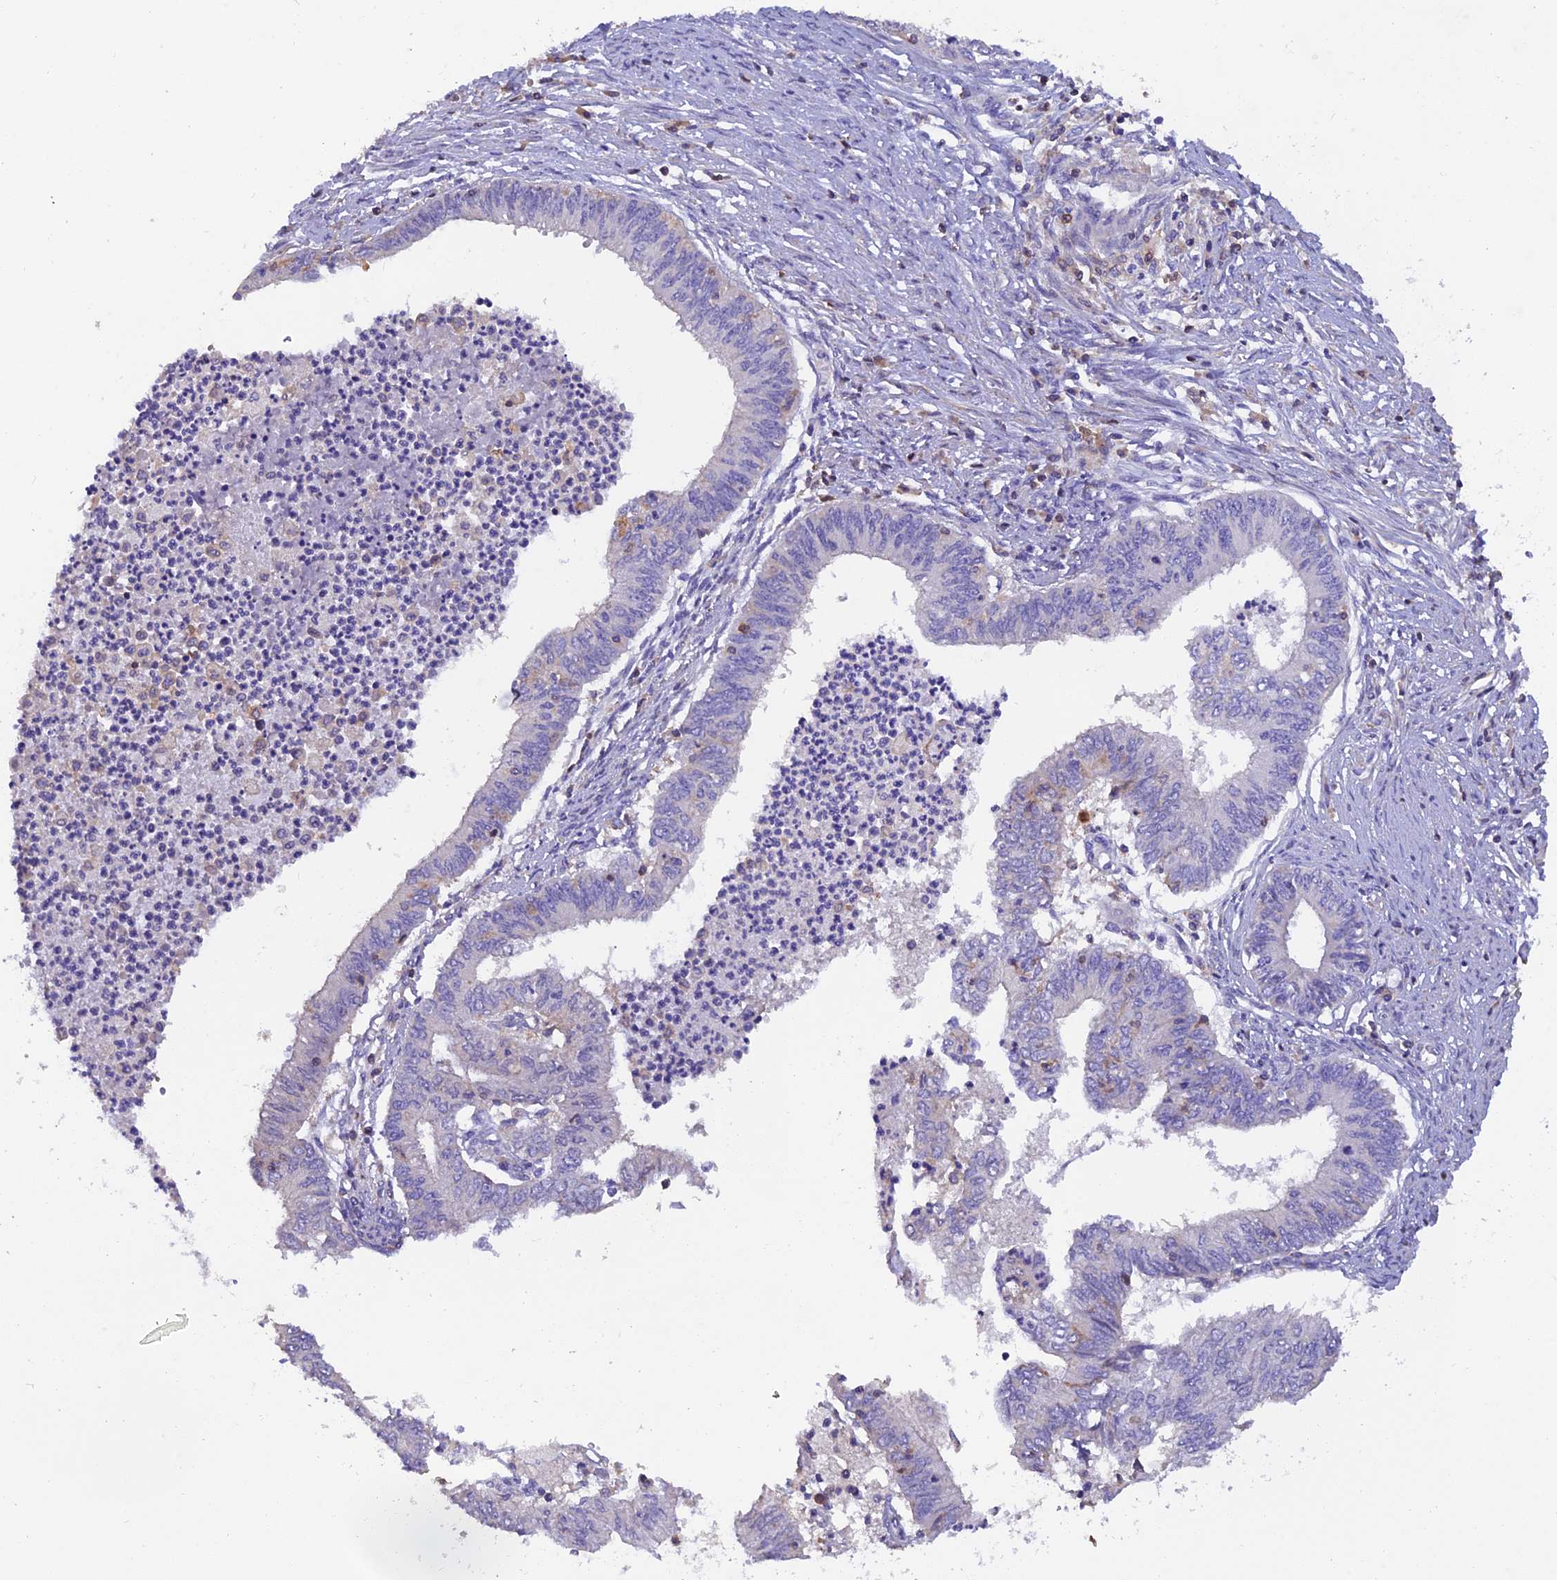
{"staining": {"intensity": "negative", "quantity": "none", "location": "none"}, "tissue": "endometrial cancer", "cell_type": "Tumor cells", "image_type": "cancer", "snomed": [{"axis": "morphology", "description": "Adenocarcinoma, NOS"}, {"axis": "topography", "description": "Endometrium"}], "caption": "Tumor cells show no significant protein staining in endometrial cancer.", "gene": "LPXN", "patient": {"sex": "female", "age": 68}}